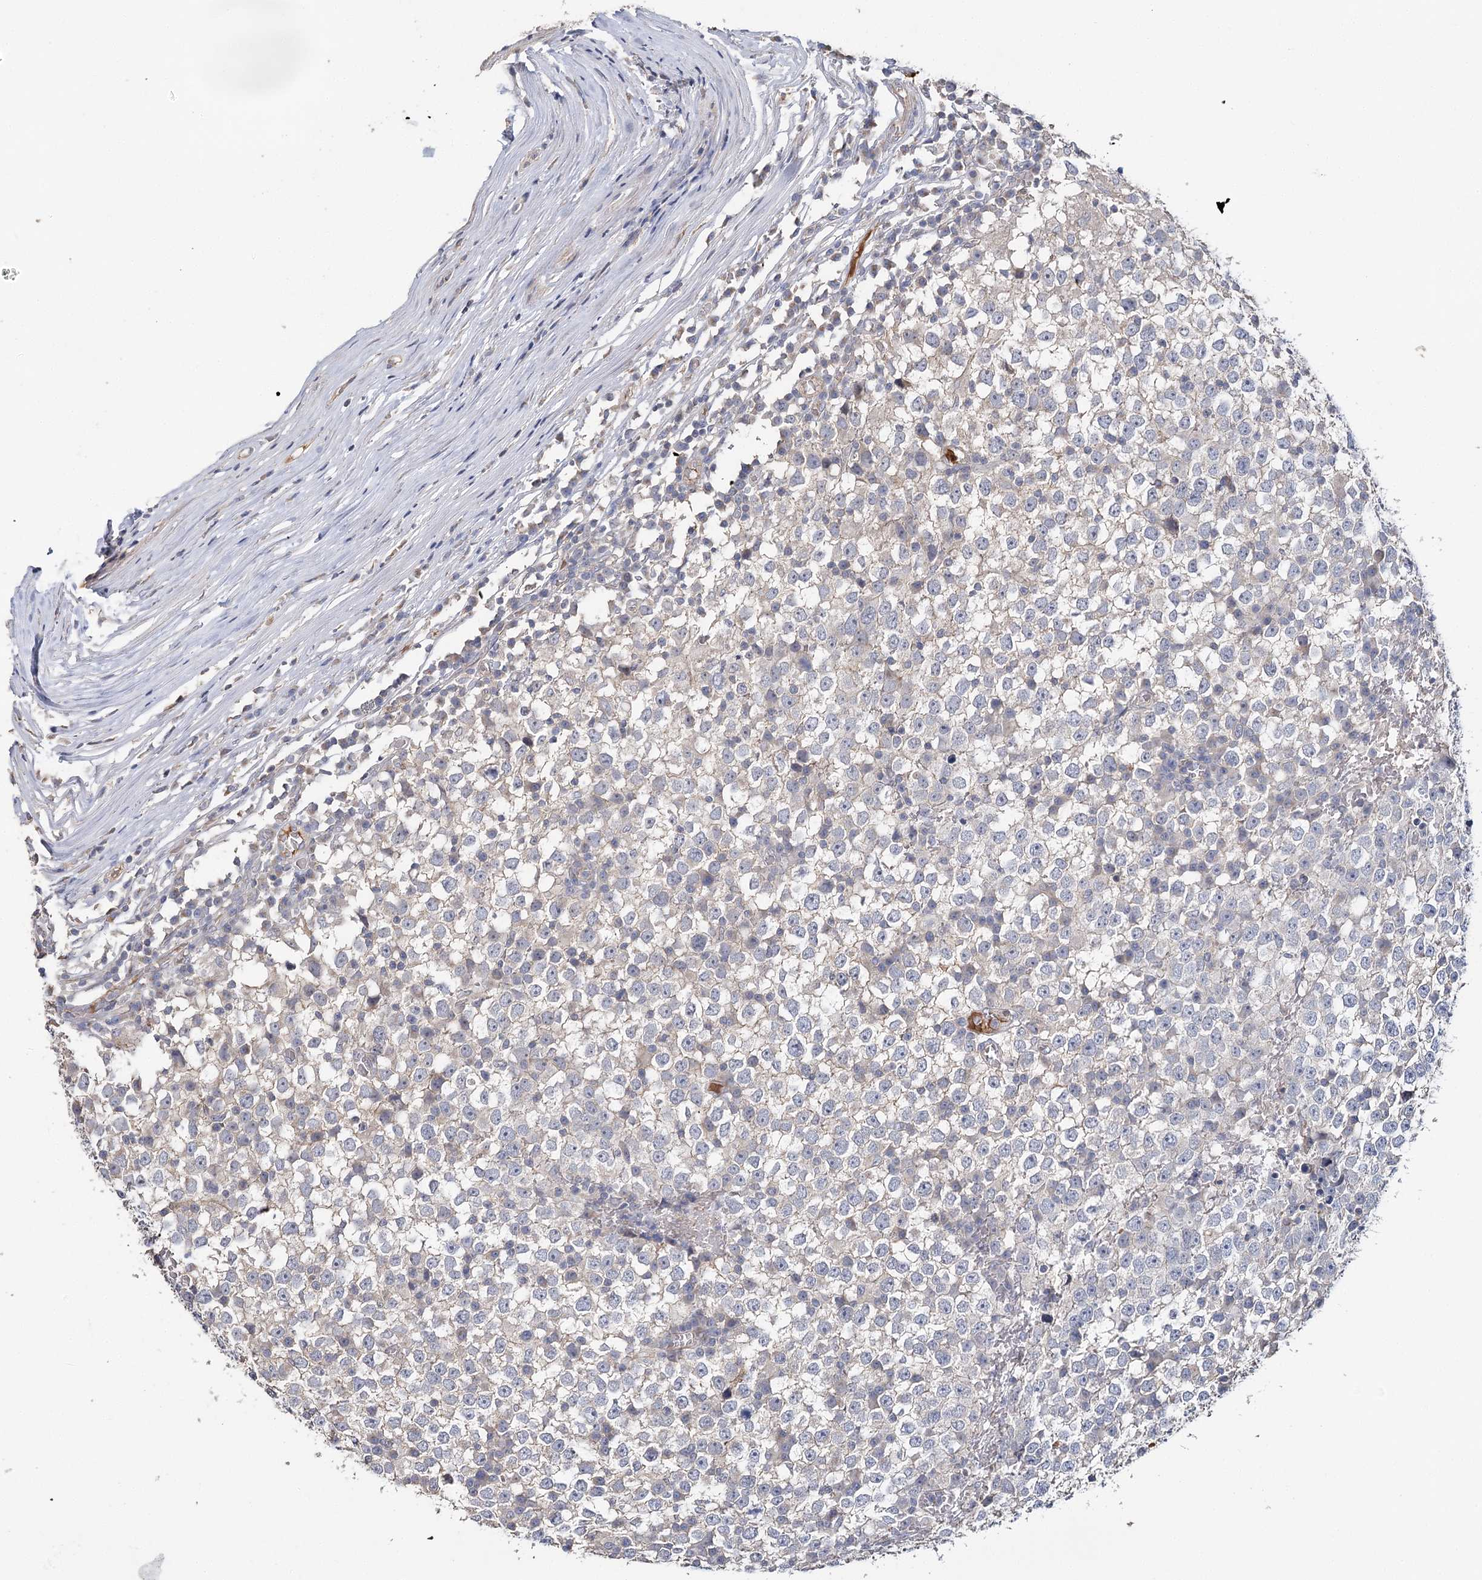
{"staining": {"intensity": "negative", "quantity": "none", "location": "none"}, "tissue": "testis cancer", "cell_type": "Tumor cells", "image_type": "cancer", "snomed": [{"axis": "morphology", "description": "Seminoma, NOS"}, {"axis": "topography", "description": "Testis"}], "caption": "Testis cancer was stained to show a protein in brown. There is no significant staining in tumor cells.", "gene": "EPB41L5", "patient": {"sex": "male", "age": 65}}